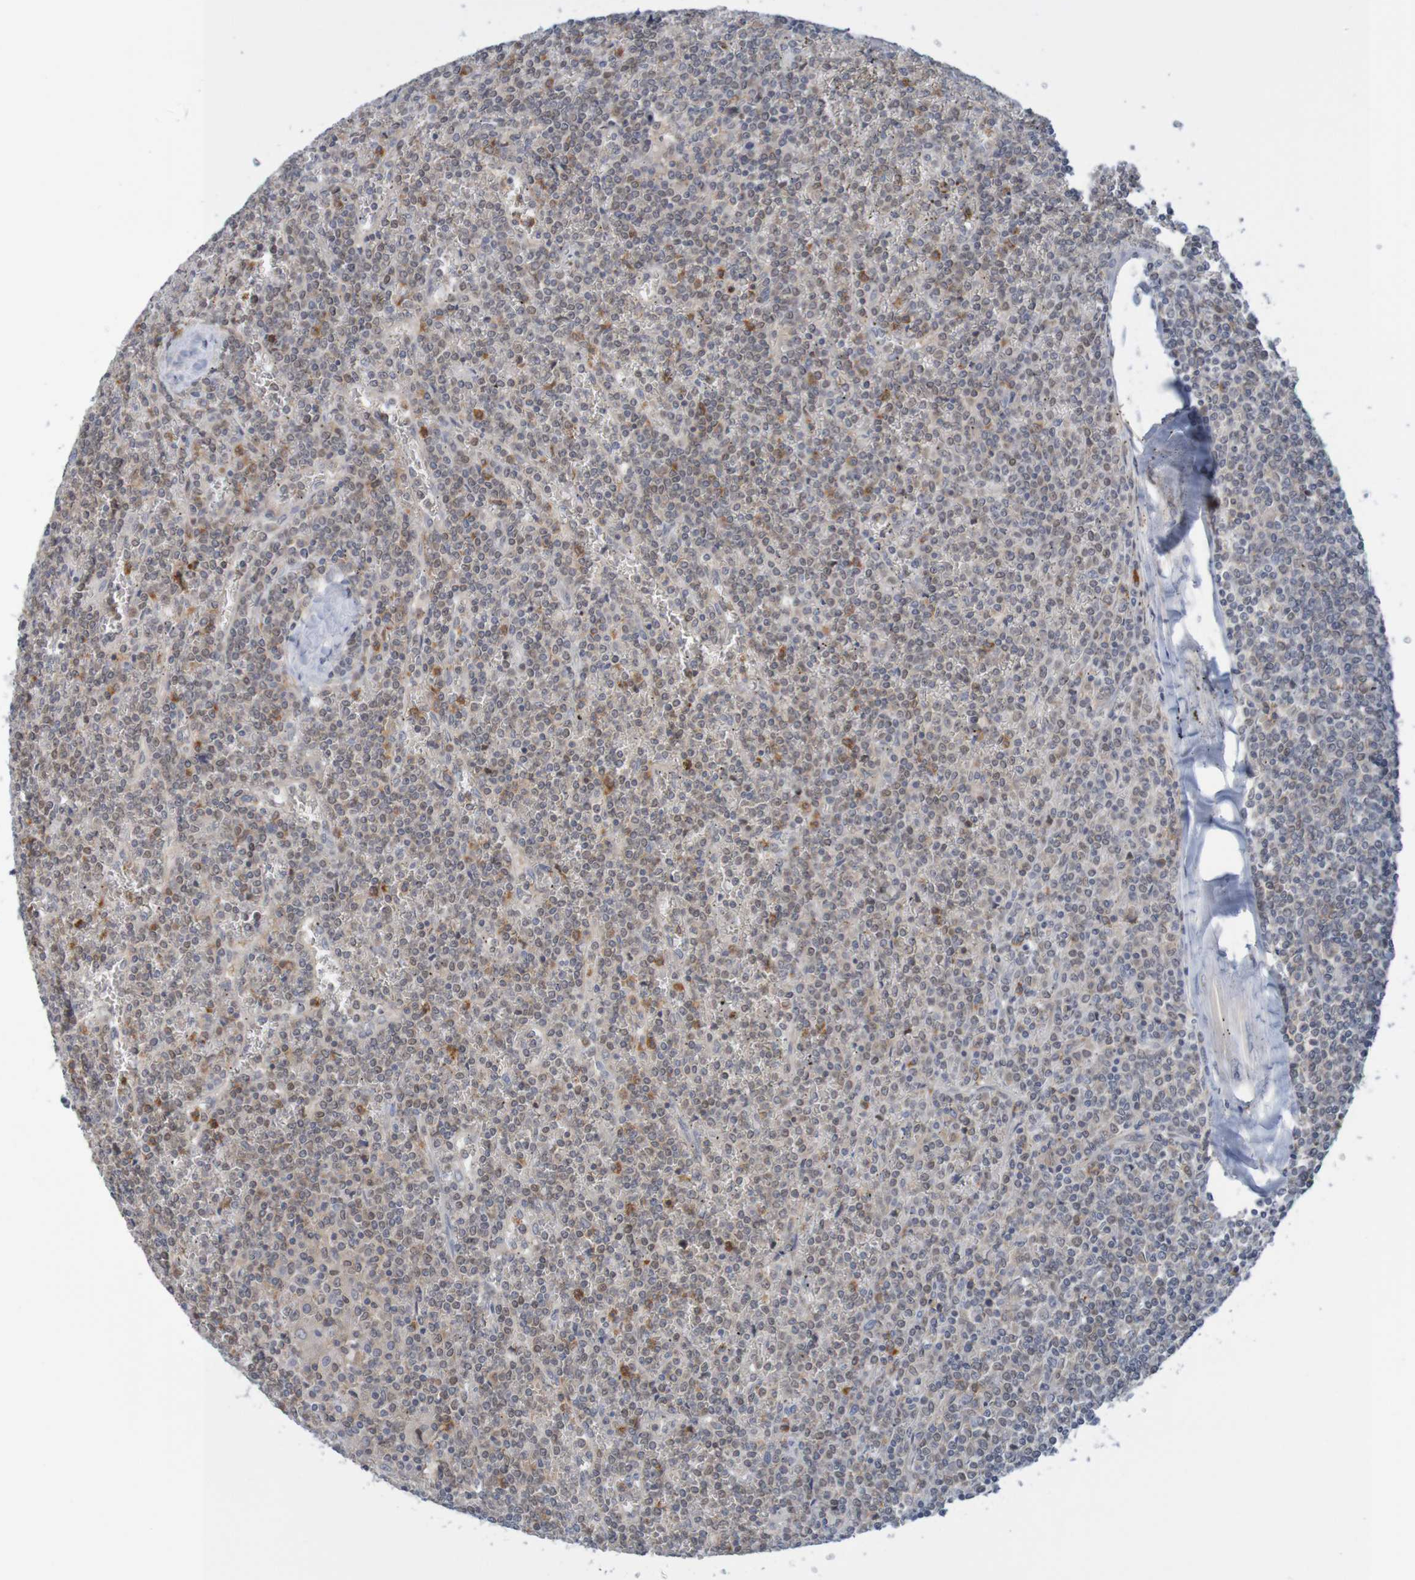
{"staining": {"intensity": "moderate", "quantity": "<25%", "location": "cytoplasmic/membranous"}, "tissue": "lymphoma", "cell_type": "Tumor cells", "image_type": "cancer", "snomed": [{"axis": "morphology", "description": "Malignant lymphoma, non-Hodgkin's type, Low grade"}, {"axis": "topography", "description": "Spleen"}], "caption": "DAB immunohistochemical staining of human lymphoma exhibits moderate cytoplasmic/membranous protein expression in about <25% of tumor cells. The protein is shown in brown color, while the nuclei are stained blue.", "gene": "NAV2", "patient": {"sex": "female", "age": 19}}